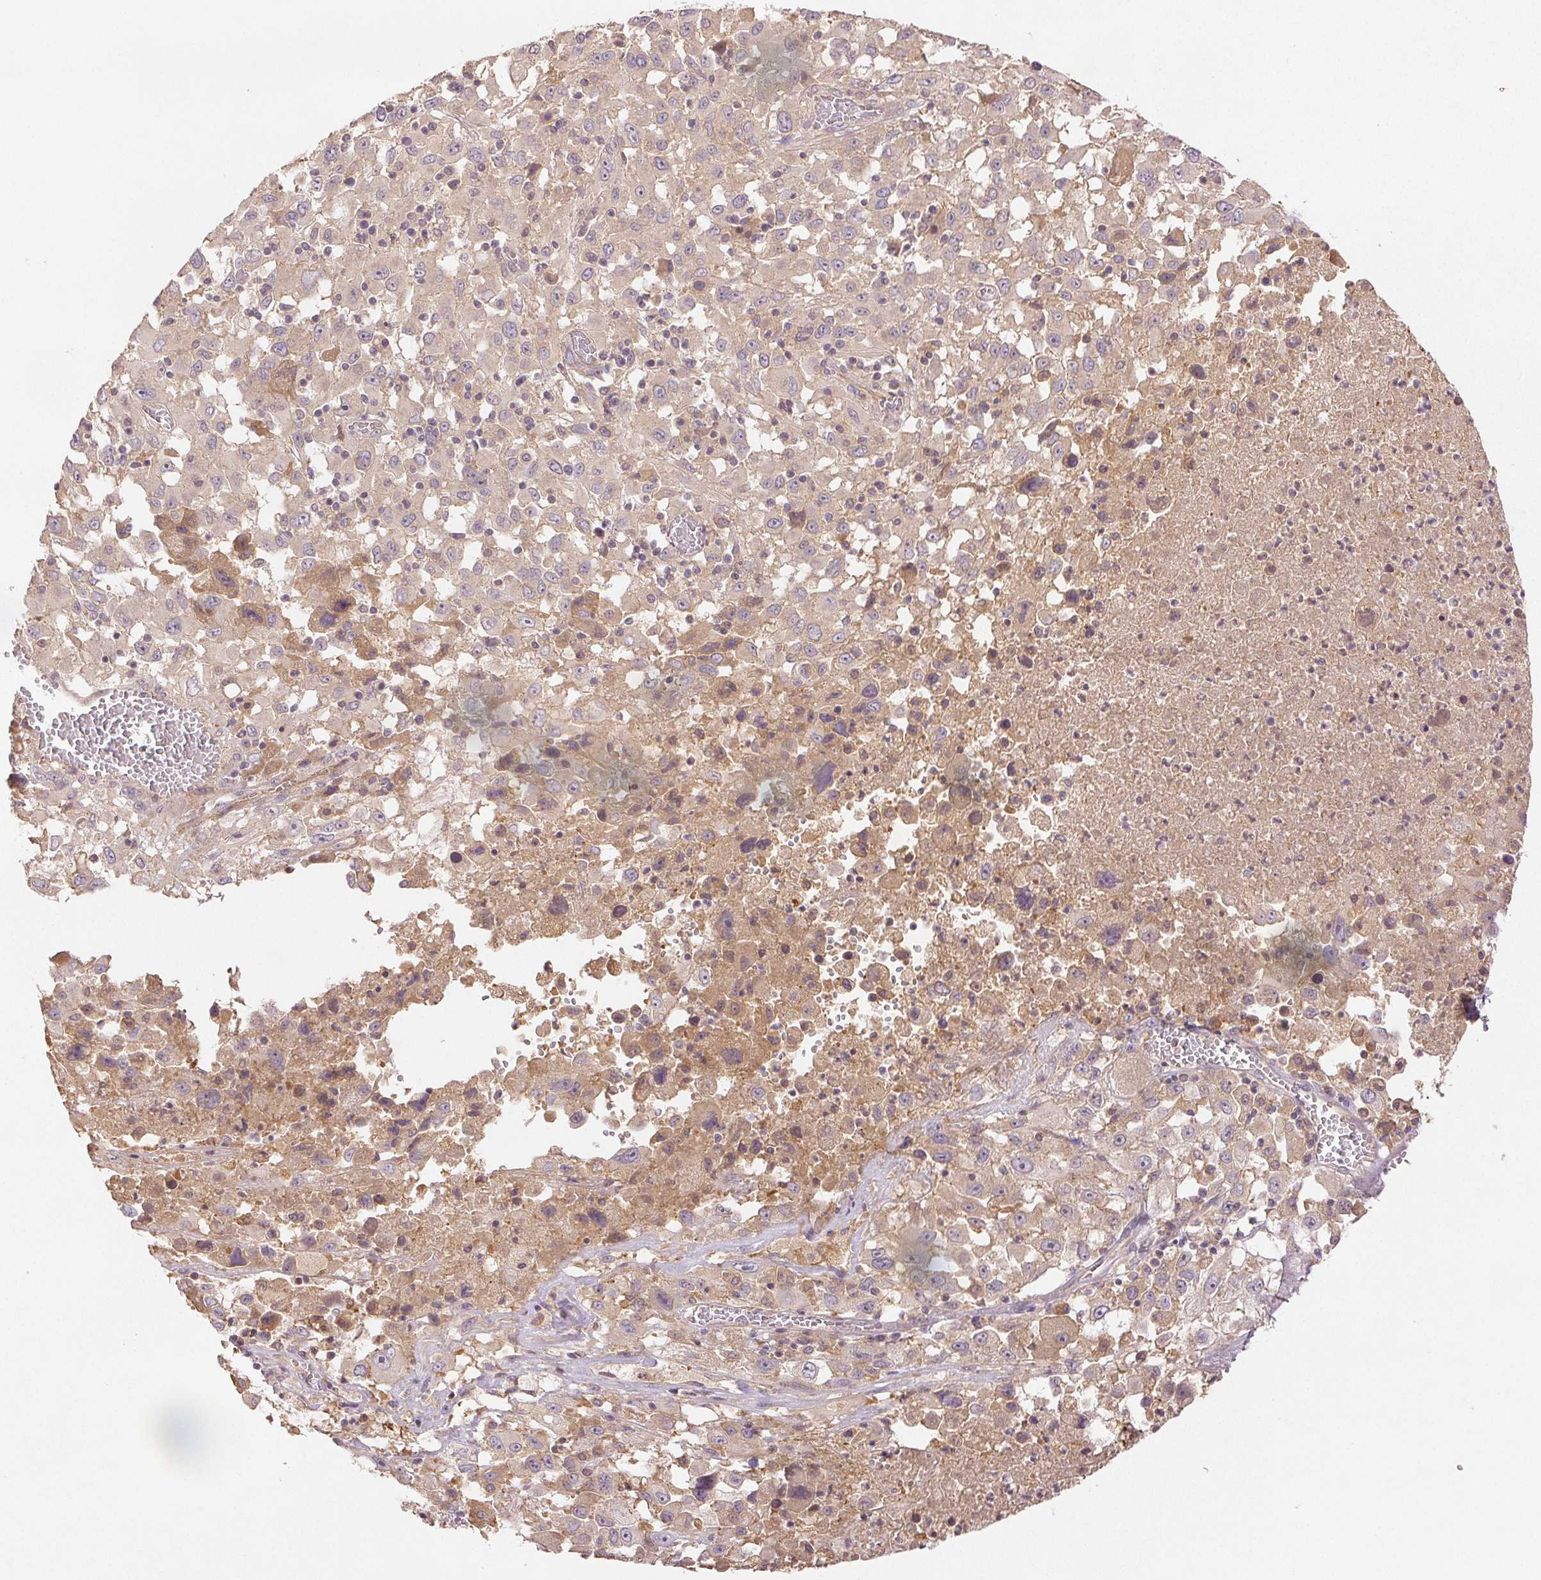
{"staining": {"intensity": "weak", "quantity": "25%-75%", "location": "cytoplasmic/membranous"}, "tissue": "melanoma", "cell_type": "Tumor cells", "image_type": "cancer", "snomed": [{"axis": "morphology", "description": "Malignant melanoma, Metastatic site"}, {"axis": "topography", "description": "Soft tissue"}], "caption": "Tumor cells display low levels of weak cytoplasmic/membranous staining in approximately 25%-75% of cells in malignant melanoma (metastatic site).", "gene": "YIF1B", "patient": {"sex": "male", "age": 50}}